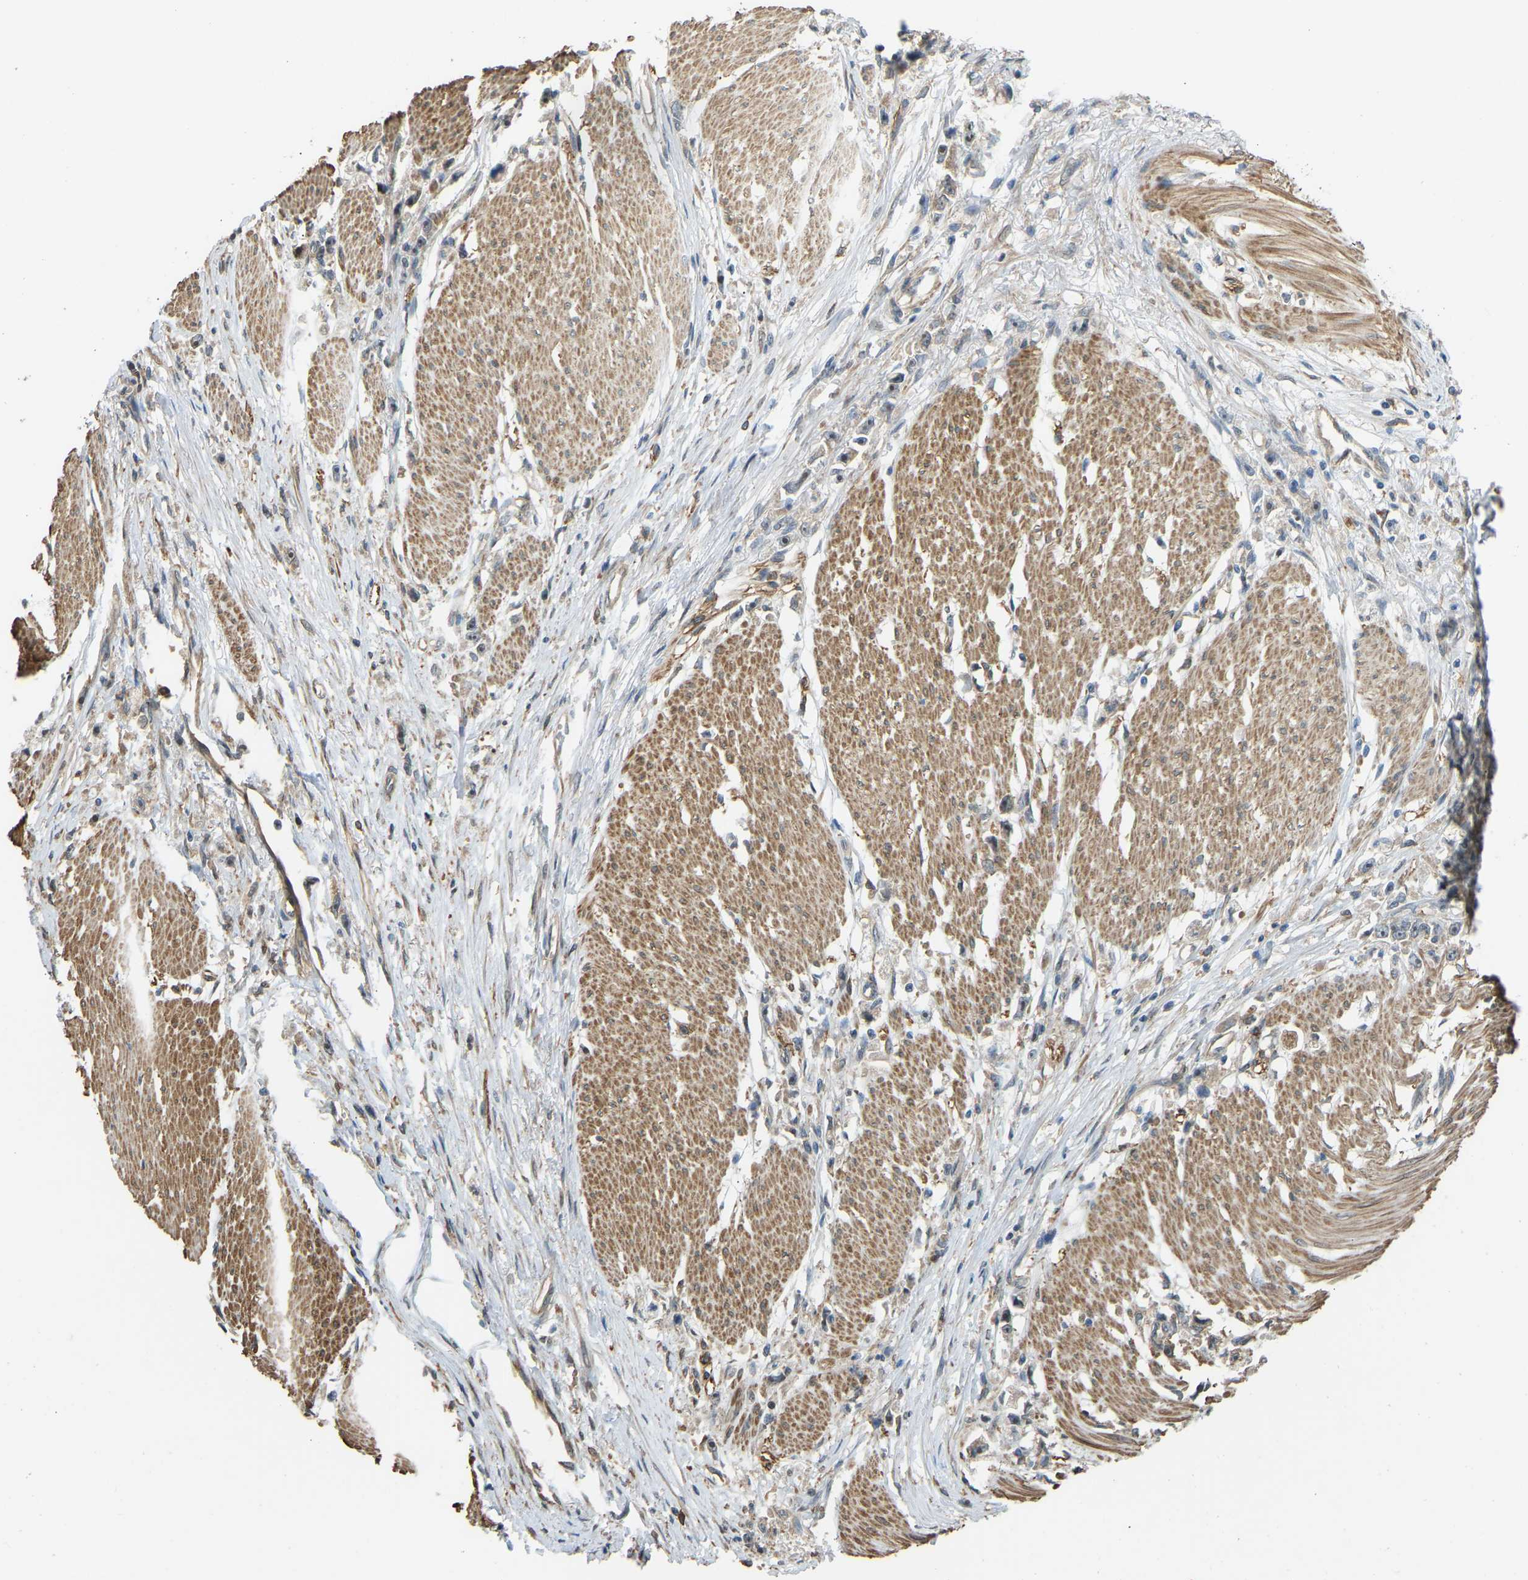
{"staining": {"intensity": "negative", "quantity": "none", "location": "none"}, "tissue": "stomach cancer", "cell_type": "Tumor cells", "image_type": "cancer", "snomed": [{"axis": "morphology", "description": "Adenocarcinoma, NOS"}, {"axis": "topography", "description": "Stomach"}], "caption": "Tumor cells show no significant expression in stomach cancer. (Immunohistochemistry, brightfield microscopy, high magnification).", "gene": "OS9", "patient": {"sex": "female", "age": 59}}